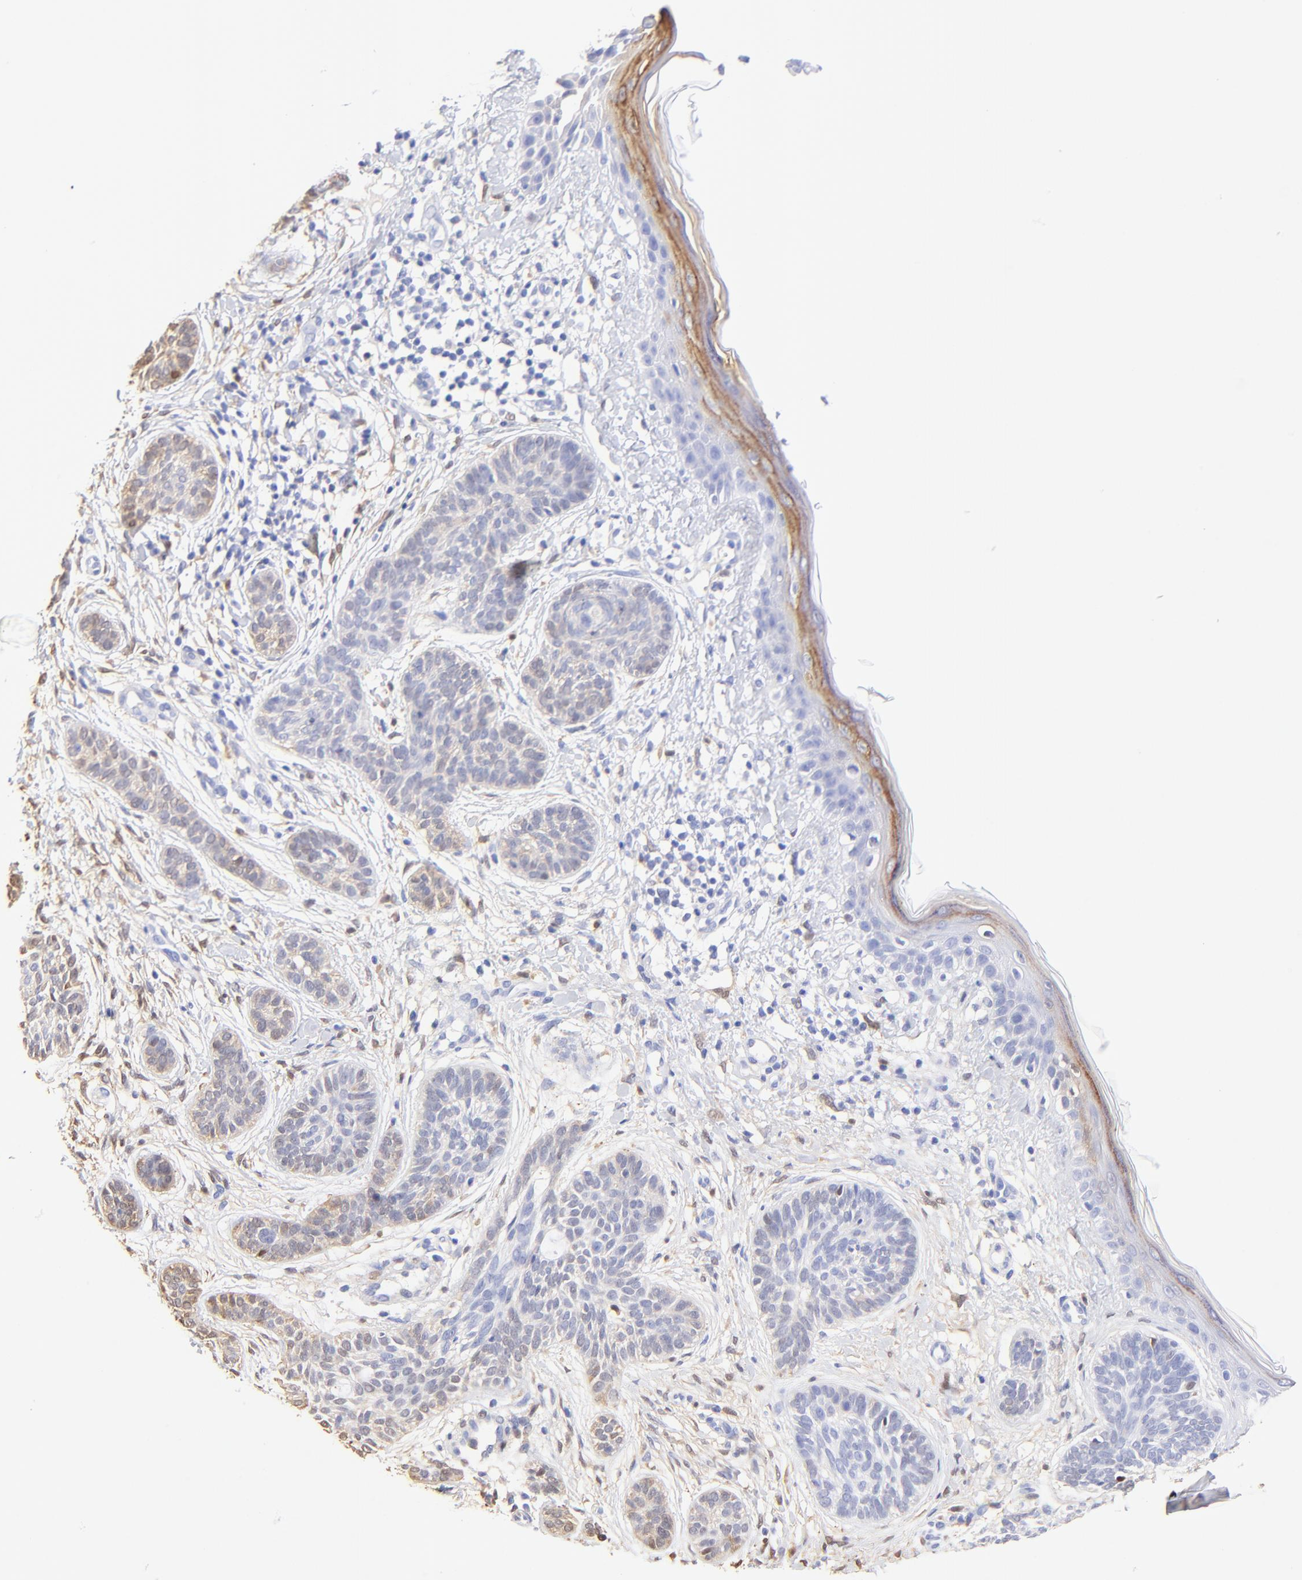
{"staining": {"intensity": "negative", "quantity": "none", "location": "none"}, "tissue": "skin cancer", "cell_type": "Tumor cells", "image_type": "cancer", "snomed": [{"axis": "morphology", "description": "Normal tissue, NOS"}, {"axis": "morphology", "description": "Basal cell carcinoma"}, {"axis": "topography", "description": "Skin"}], "caption": "Human skin basal cell carcinoma stained for a protein using immunohistochemistry displays no positivity in tumor cells.", "gene": "ALDH1A1", "patient": {"sex": "male", "age": 63}}